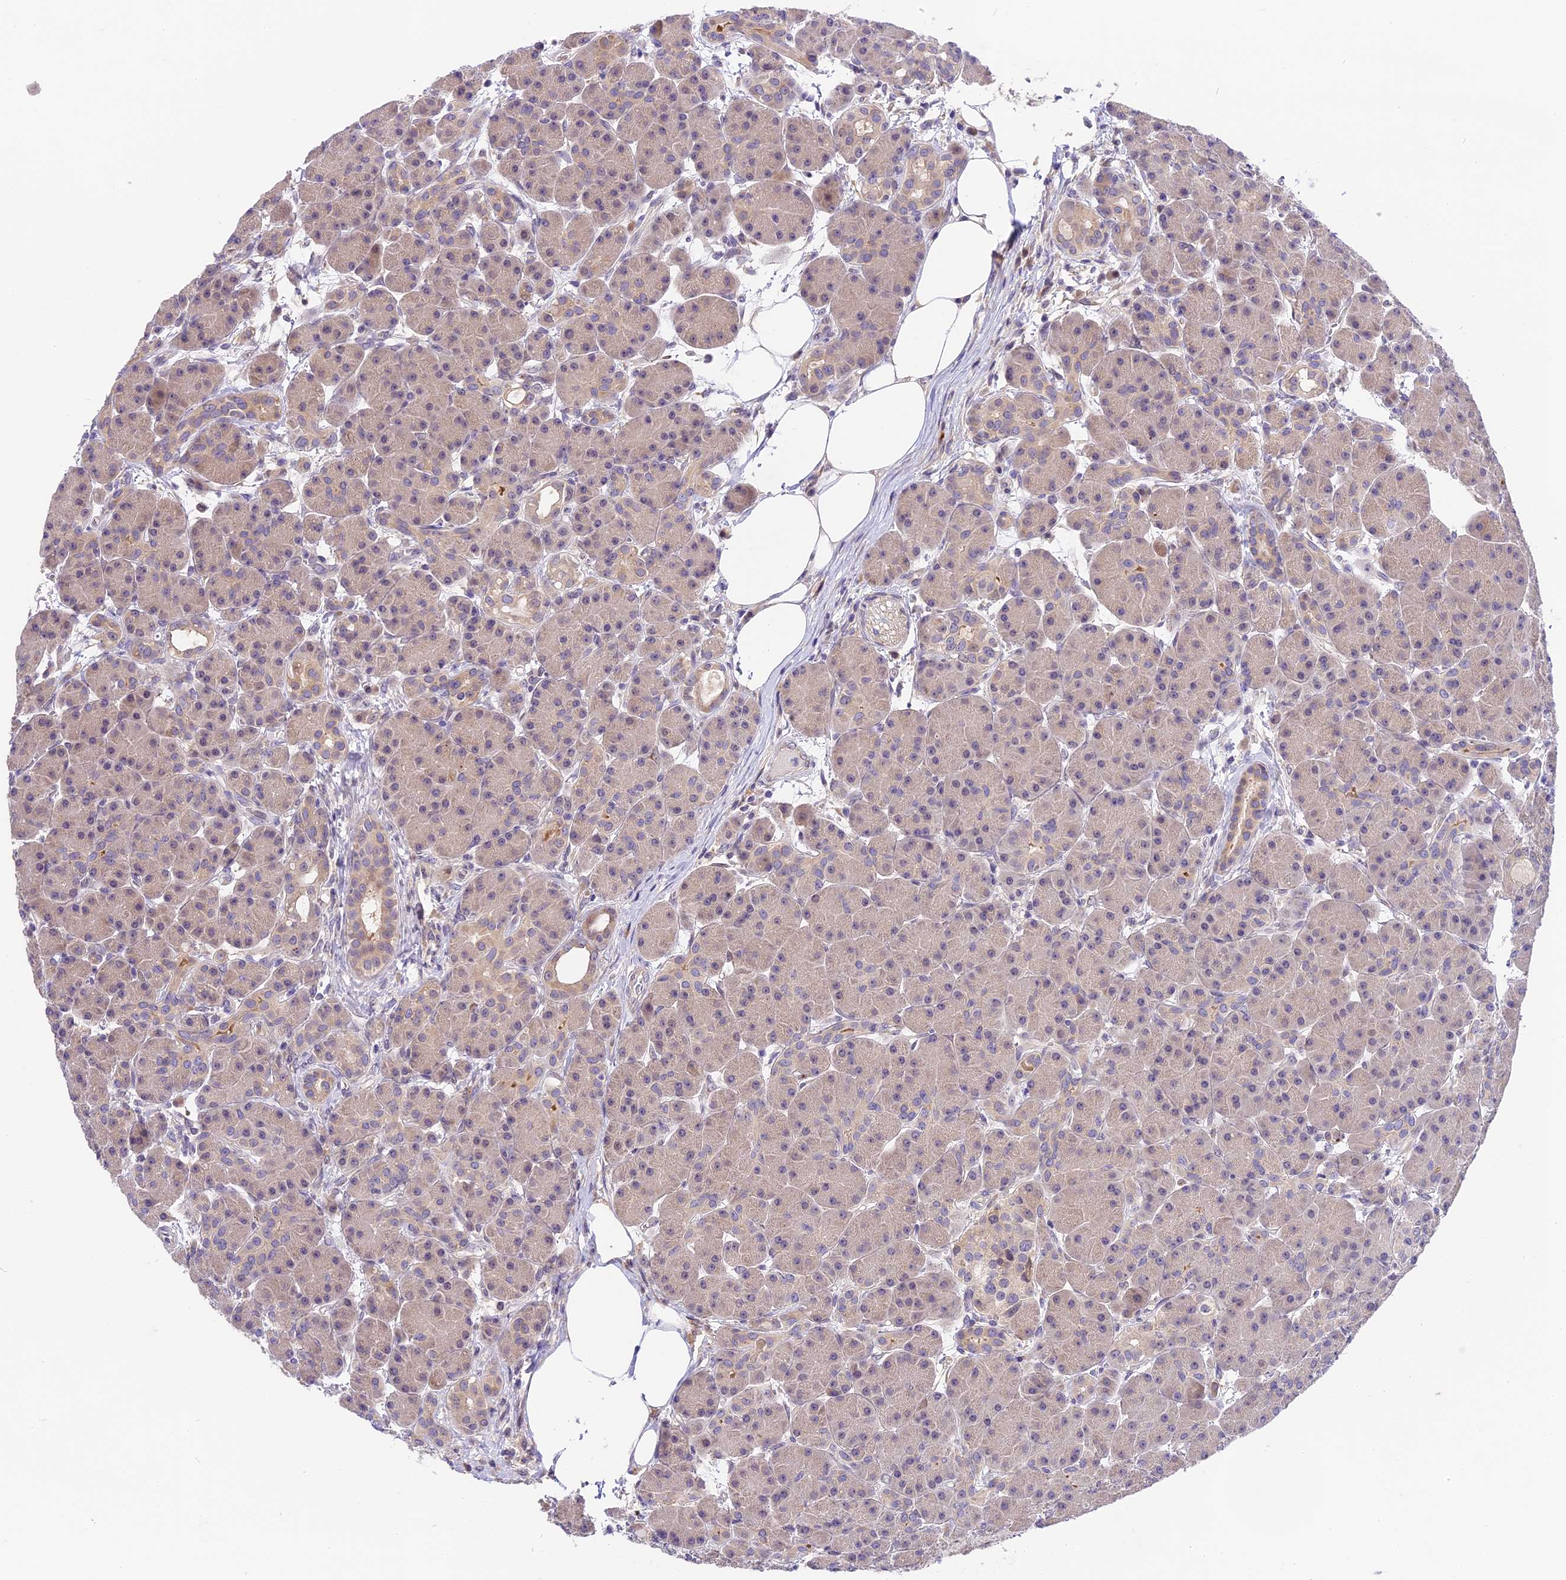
{"staining": {"intensity": "moderate", "quantity": "25%-75%", "location": "cytoplasmic/membranous"}, "tissue": "pancreas", "cell_type": "Exocrine glandular cells", "image_type": "normal", "snomed": [{"axis": "morphology", "description": "Normal tissue, NOS"}, {"axis": "topography", "description": "Pancreas"}], "caption": "A brown stain highlights moderate cytoplasmic/membranous staining of a protein in exocrine glandular cells of benign human pancreas.", "gene": "BSCL2", "patient": {"sex": "male", "age": 63}}